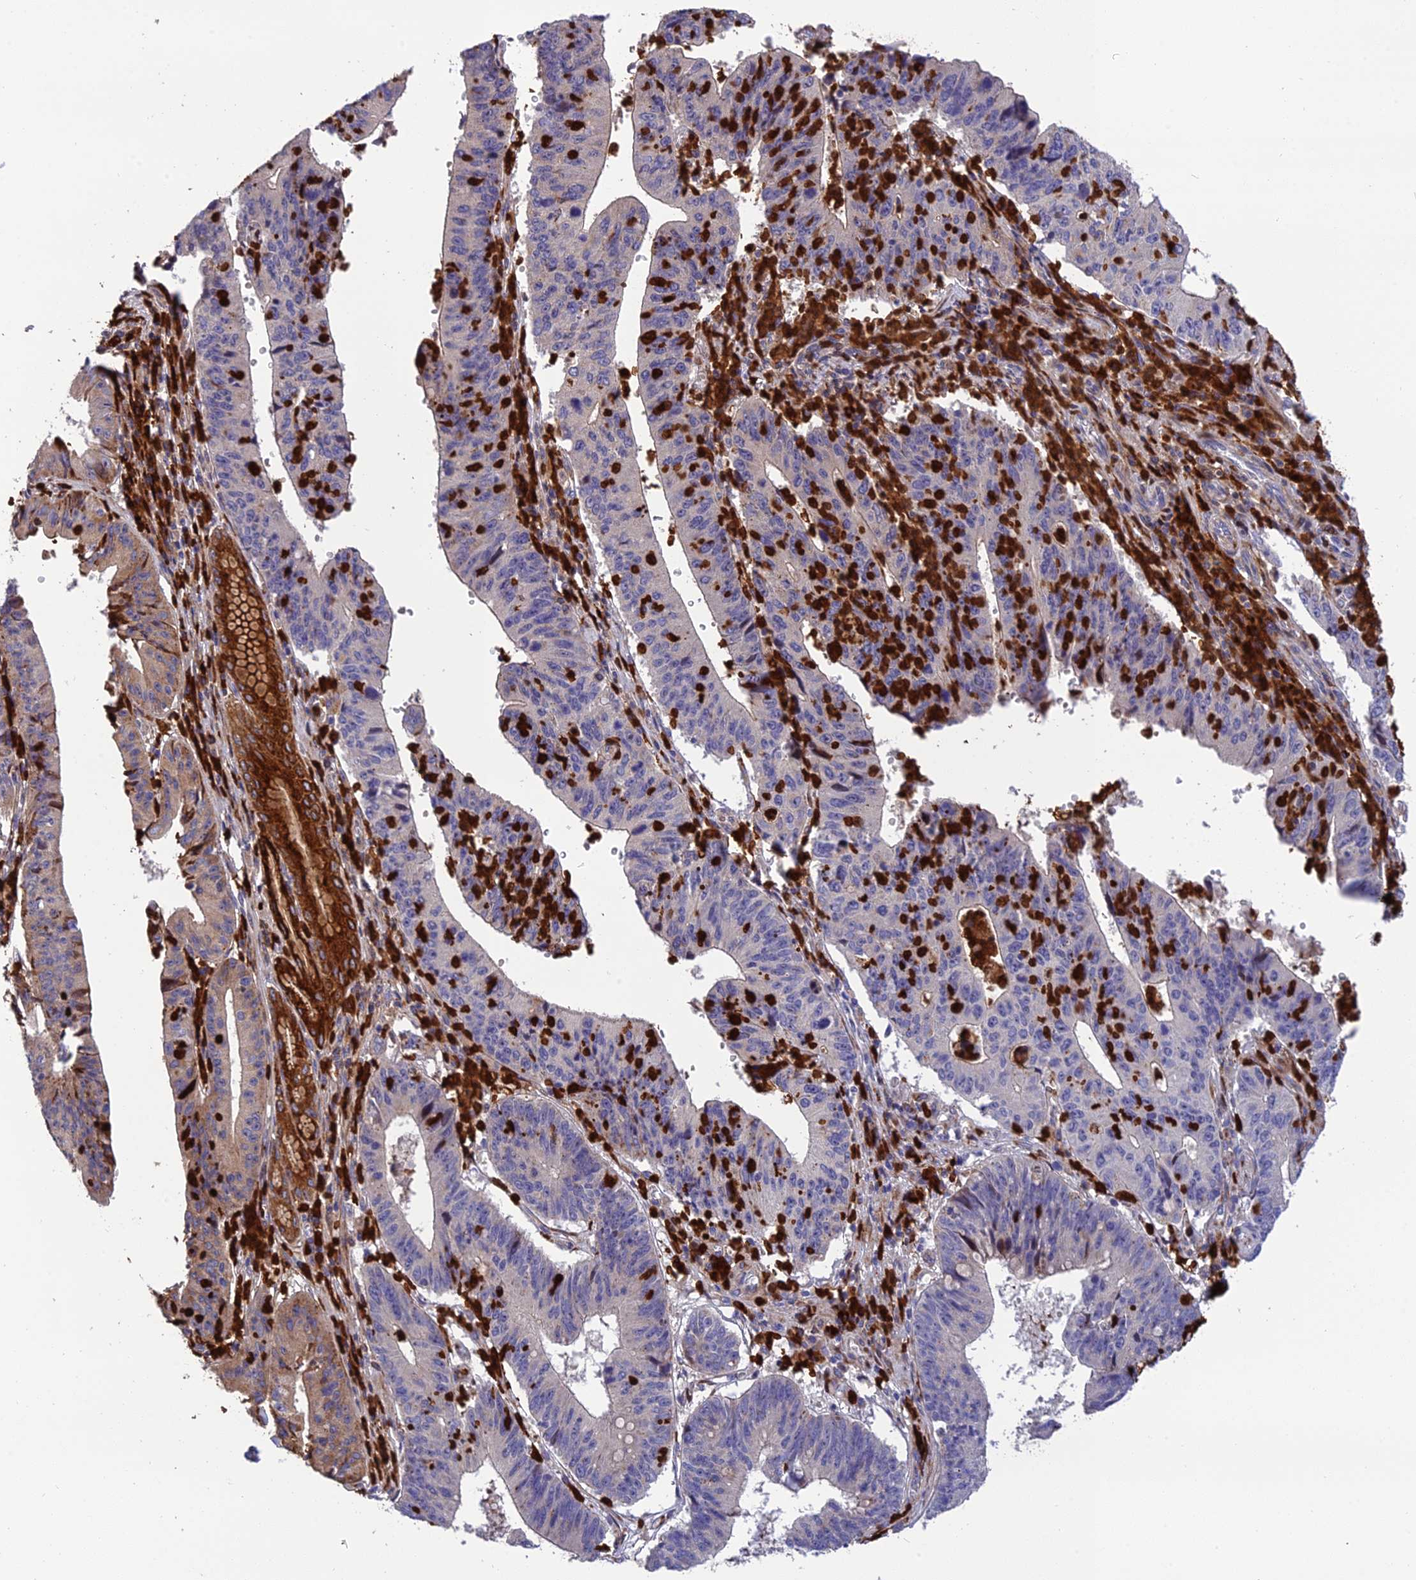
{"staining": {"intensity": "negative", "quantity": "none", "location": "none"}, "tissue": "stomach cancer", "cell_type": "Tumor cells", "image_type": "cancer", "snomed": [{"axis": "morphology", "description": "Adenocarcinoma, NOS"}, {"axis": "topography", "description": "Stomach"}], "caption": "The micrograph exhibits no significant expression in tumor cells of adenocarcinoma (stomach).", "gene": "CPSF4L", "patient": {"sex": "male", "age": 59}}